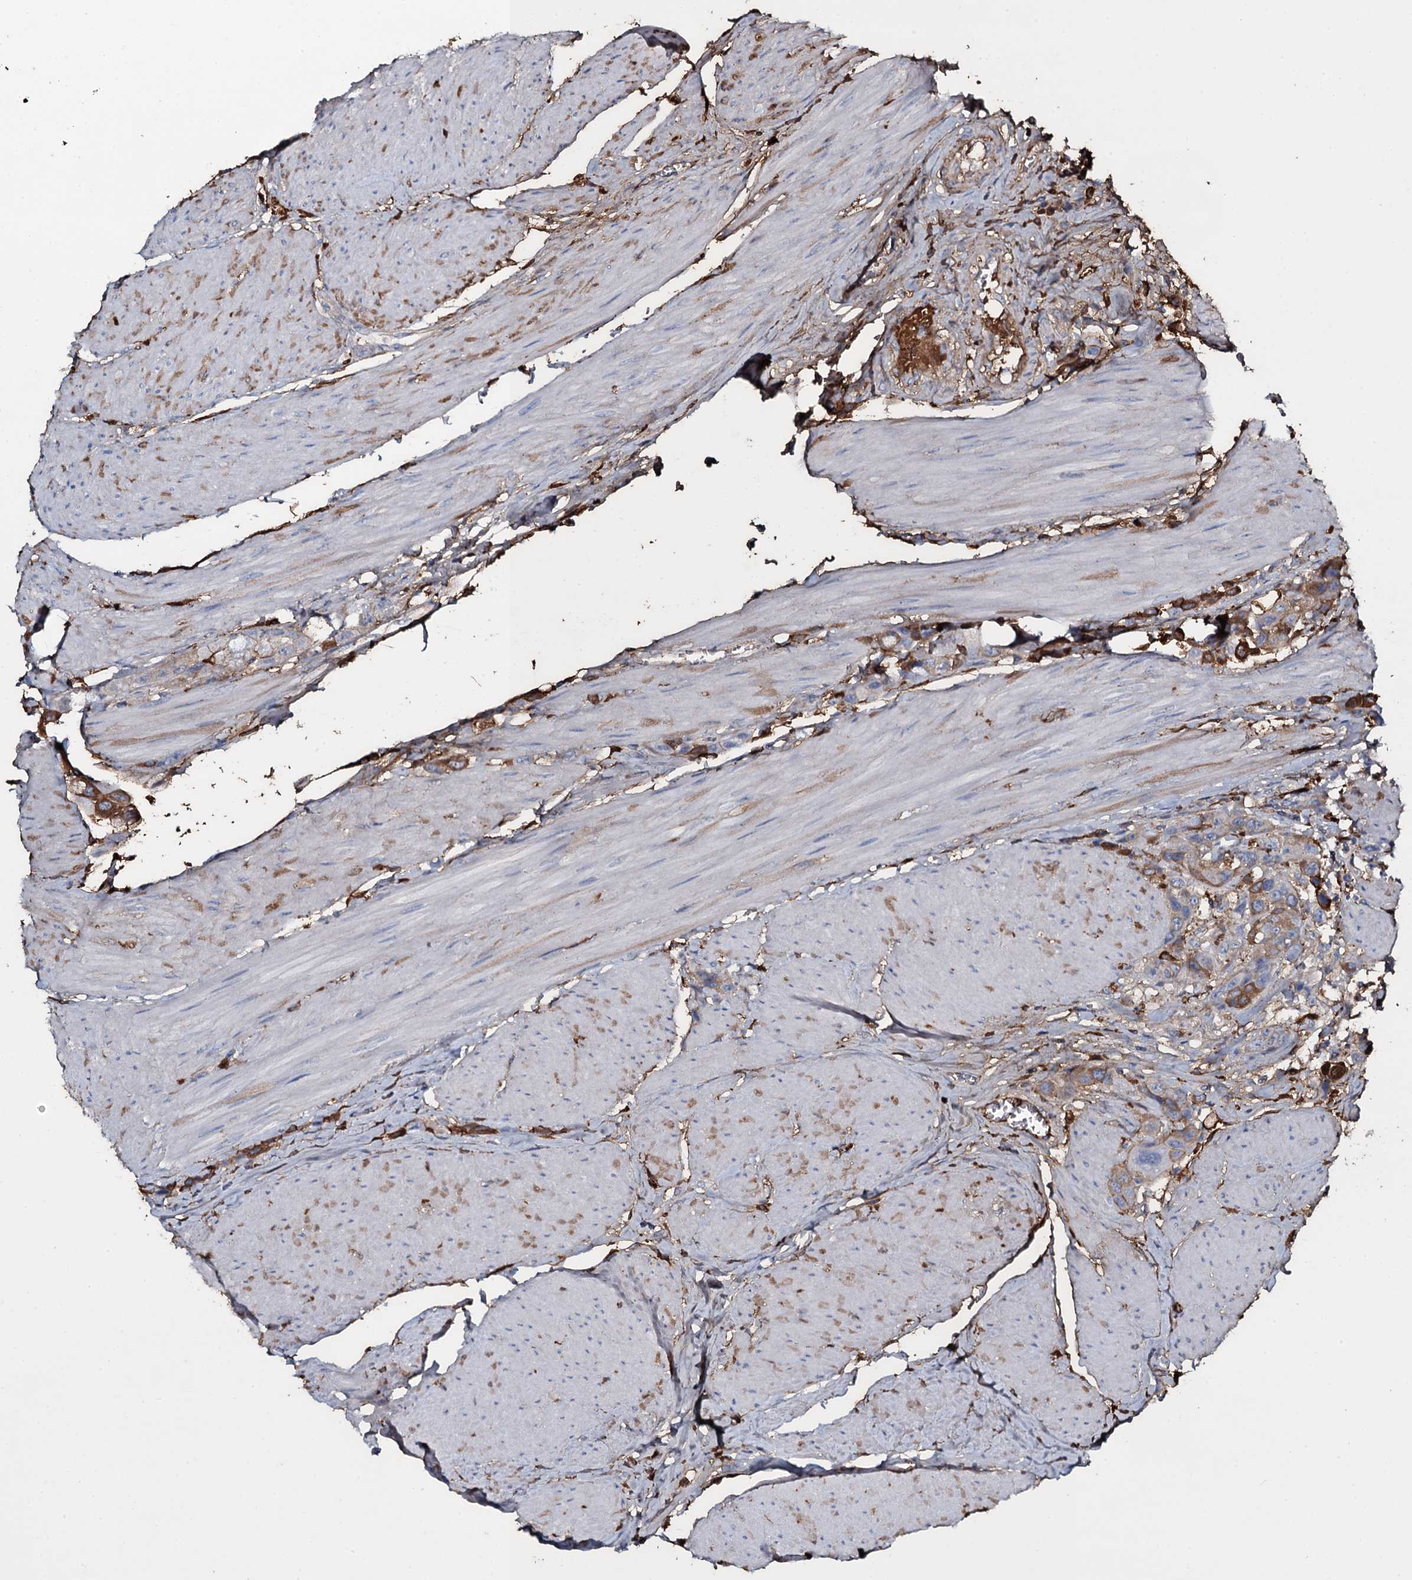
{"staining": {"intensity": "moderate", "quantity": "25%-75%", "location": "cytoplasmic/membranous"}, "tissue": "urothelial cancer", "cell_type": "Tumor cells", "image_type": "cancer", "snomed": [{"axis": "morphology", "description": "Urothelial carcinoma, High grade"}, {"axis": "topography", "description": "Urinary bladder"}], "caption": "A micrograph of urothelial cancer stained for a protein shows moderate cytoplasmic/membranous brown staining in tumor cells.", "gene": "EDN1", "patient": {"sex": "male", "age": 50}}